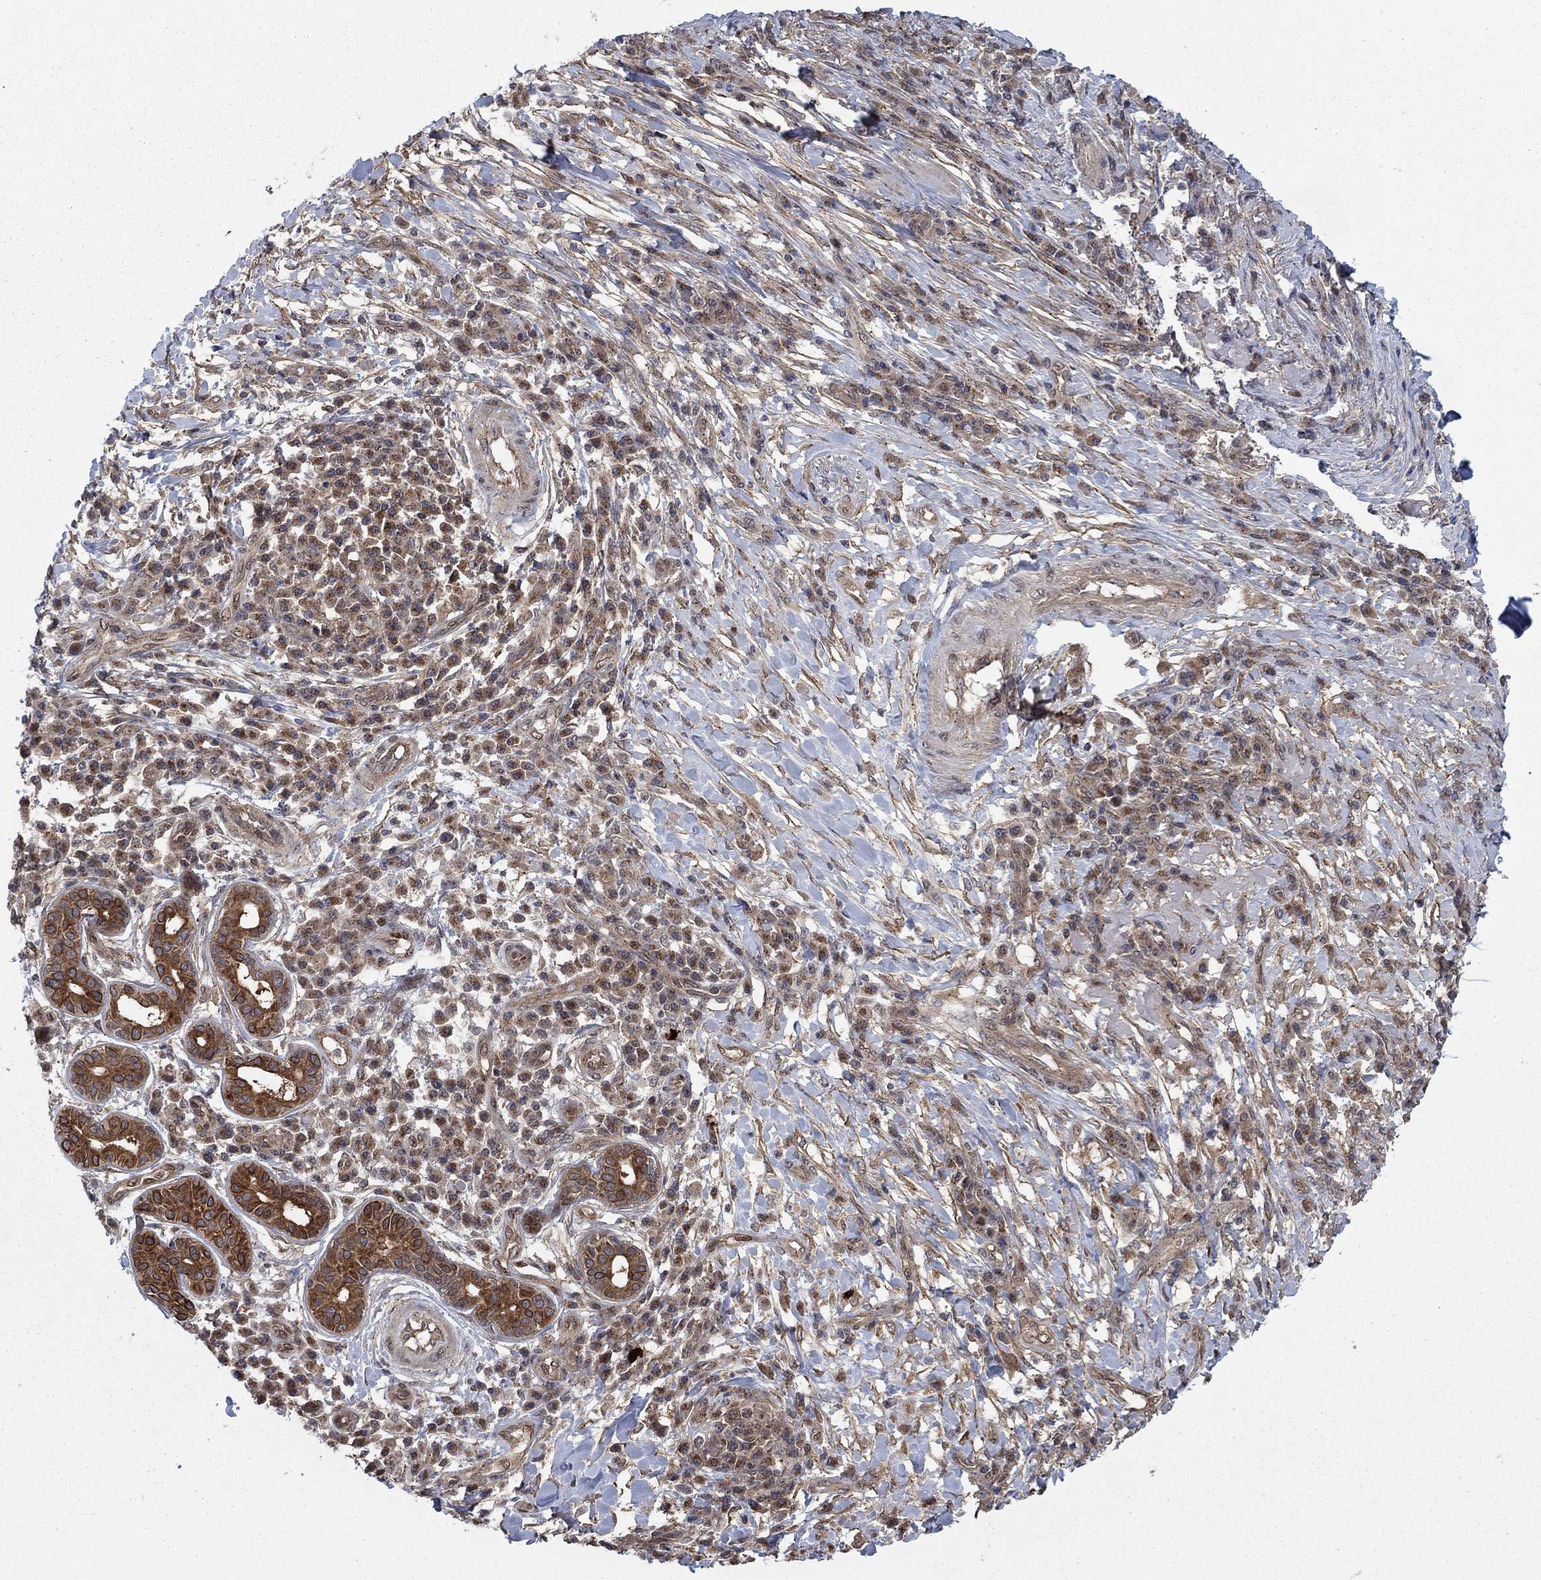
{"staining": {"intensity": "moderate", "quantity": "25%-75%", "location": "cytoplasmic/membranous,nuclear"}, "tissue": "skin cancer", "cell_type": "Tumor cells", "image_type": "cancer", "snomed": [{"axis": "morphology", "description": "Squamous cell carcinoma, NOS"}, {"axis": "topography", "description": "Skin"}], "caption": "The histopathology image exhibits a brown stain indicating the presence of a protein in the cytoplasmic/membranous and nuclear of tumor cells in skin cancer.", "gene": "SH3RF1", "patient": {"sex": "male", "age": 92}}